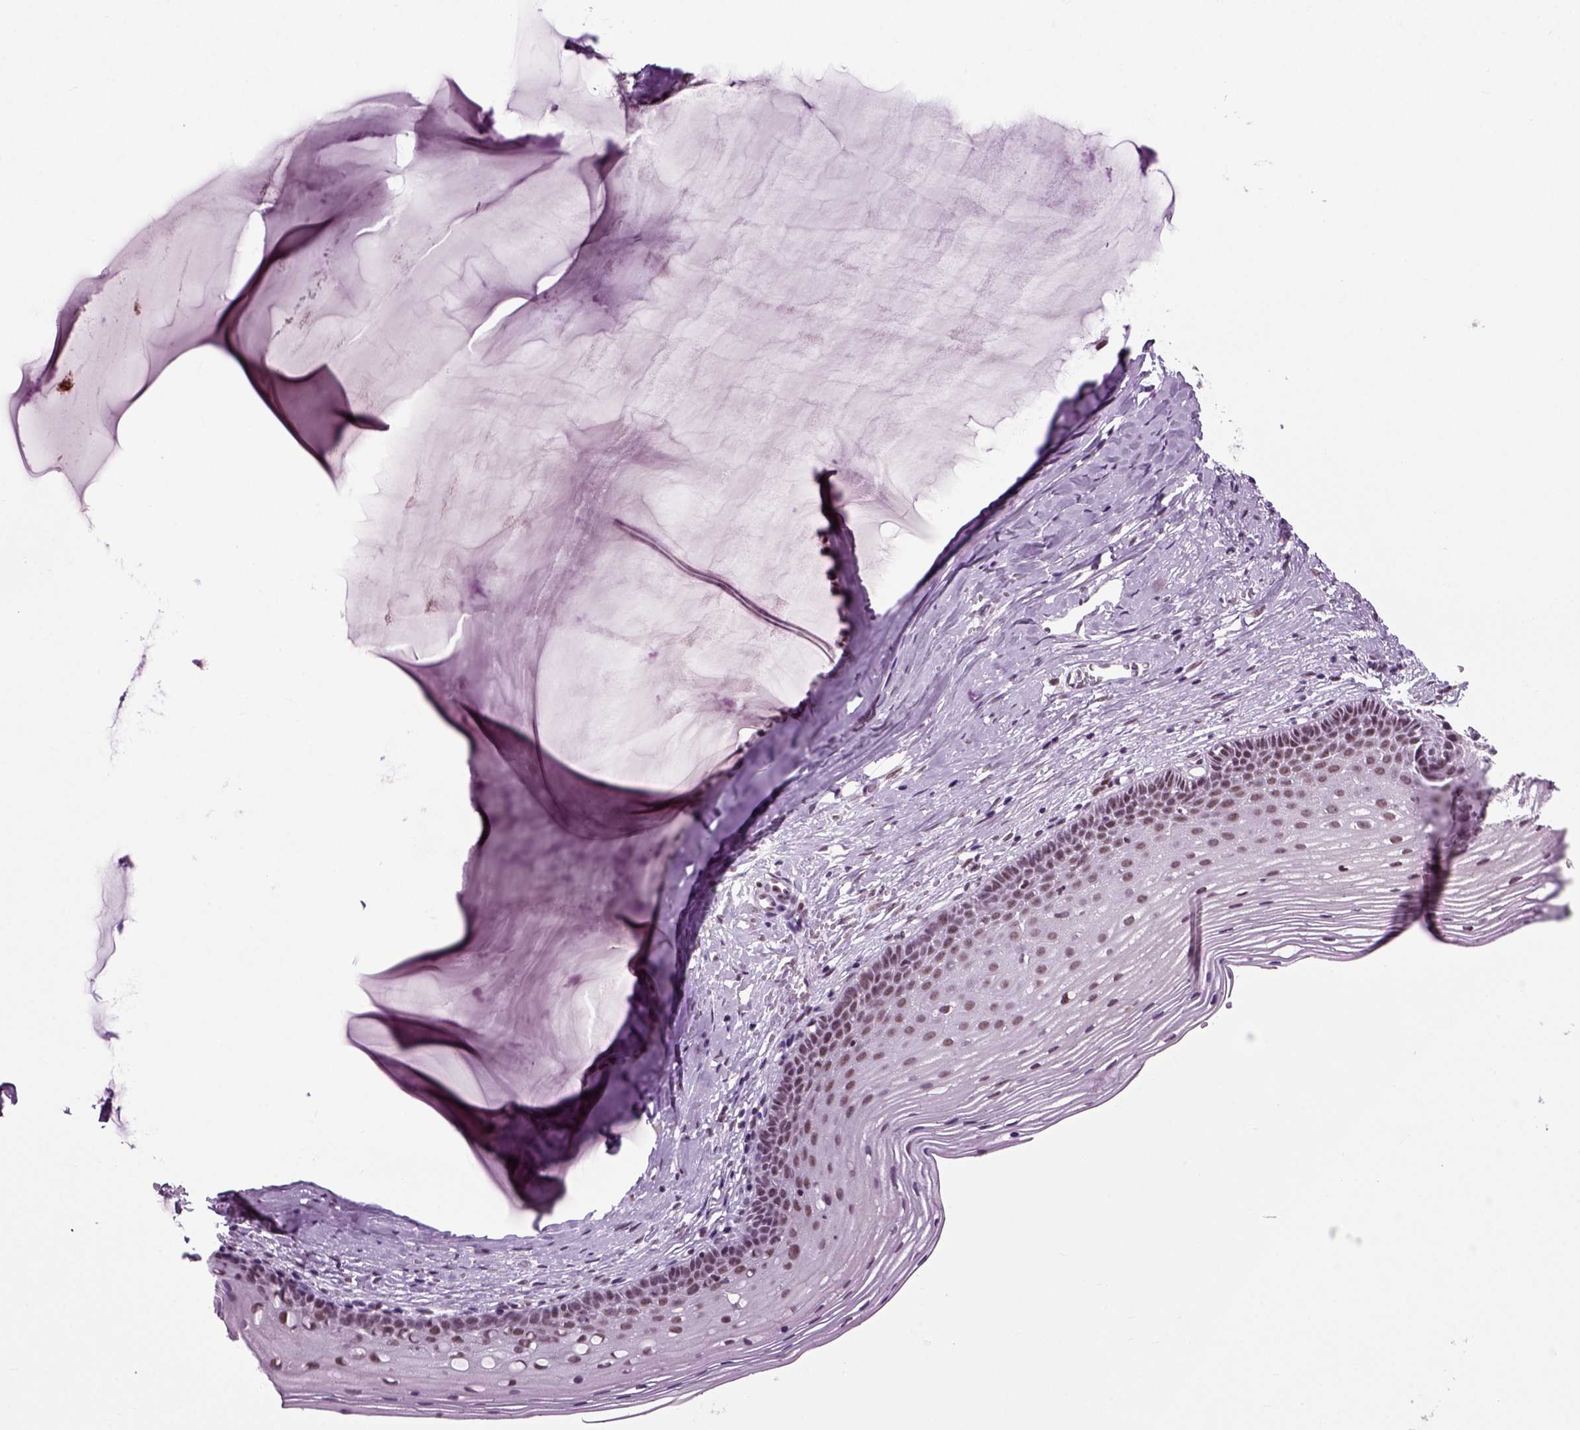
{"staining": {"intensity": "weak", "quantity": ">75%", "location": "nuclear"}, "tissue": "cervix", "cell_type": "Glandular cells", "image_type": "normal", "snomed": [{"axis": "morphology", "description": "Normal tissue, NOS"}, {"axis": "topography", "description": "Cervix"}], "caption": "High-power microscopy captured an IHC photomicrograph of benign cervix, revealing weak nuclear staining in approximately >75% of glandular cells.", "gene": "RCOR3", "patient": {"sex": "female", "age": 40}}